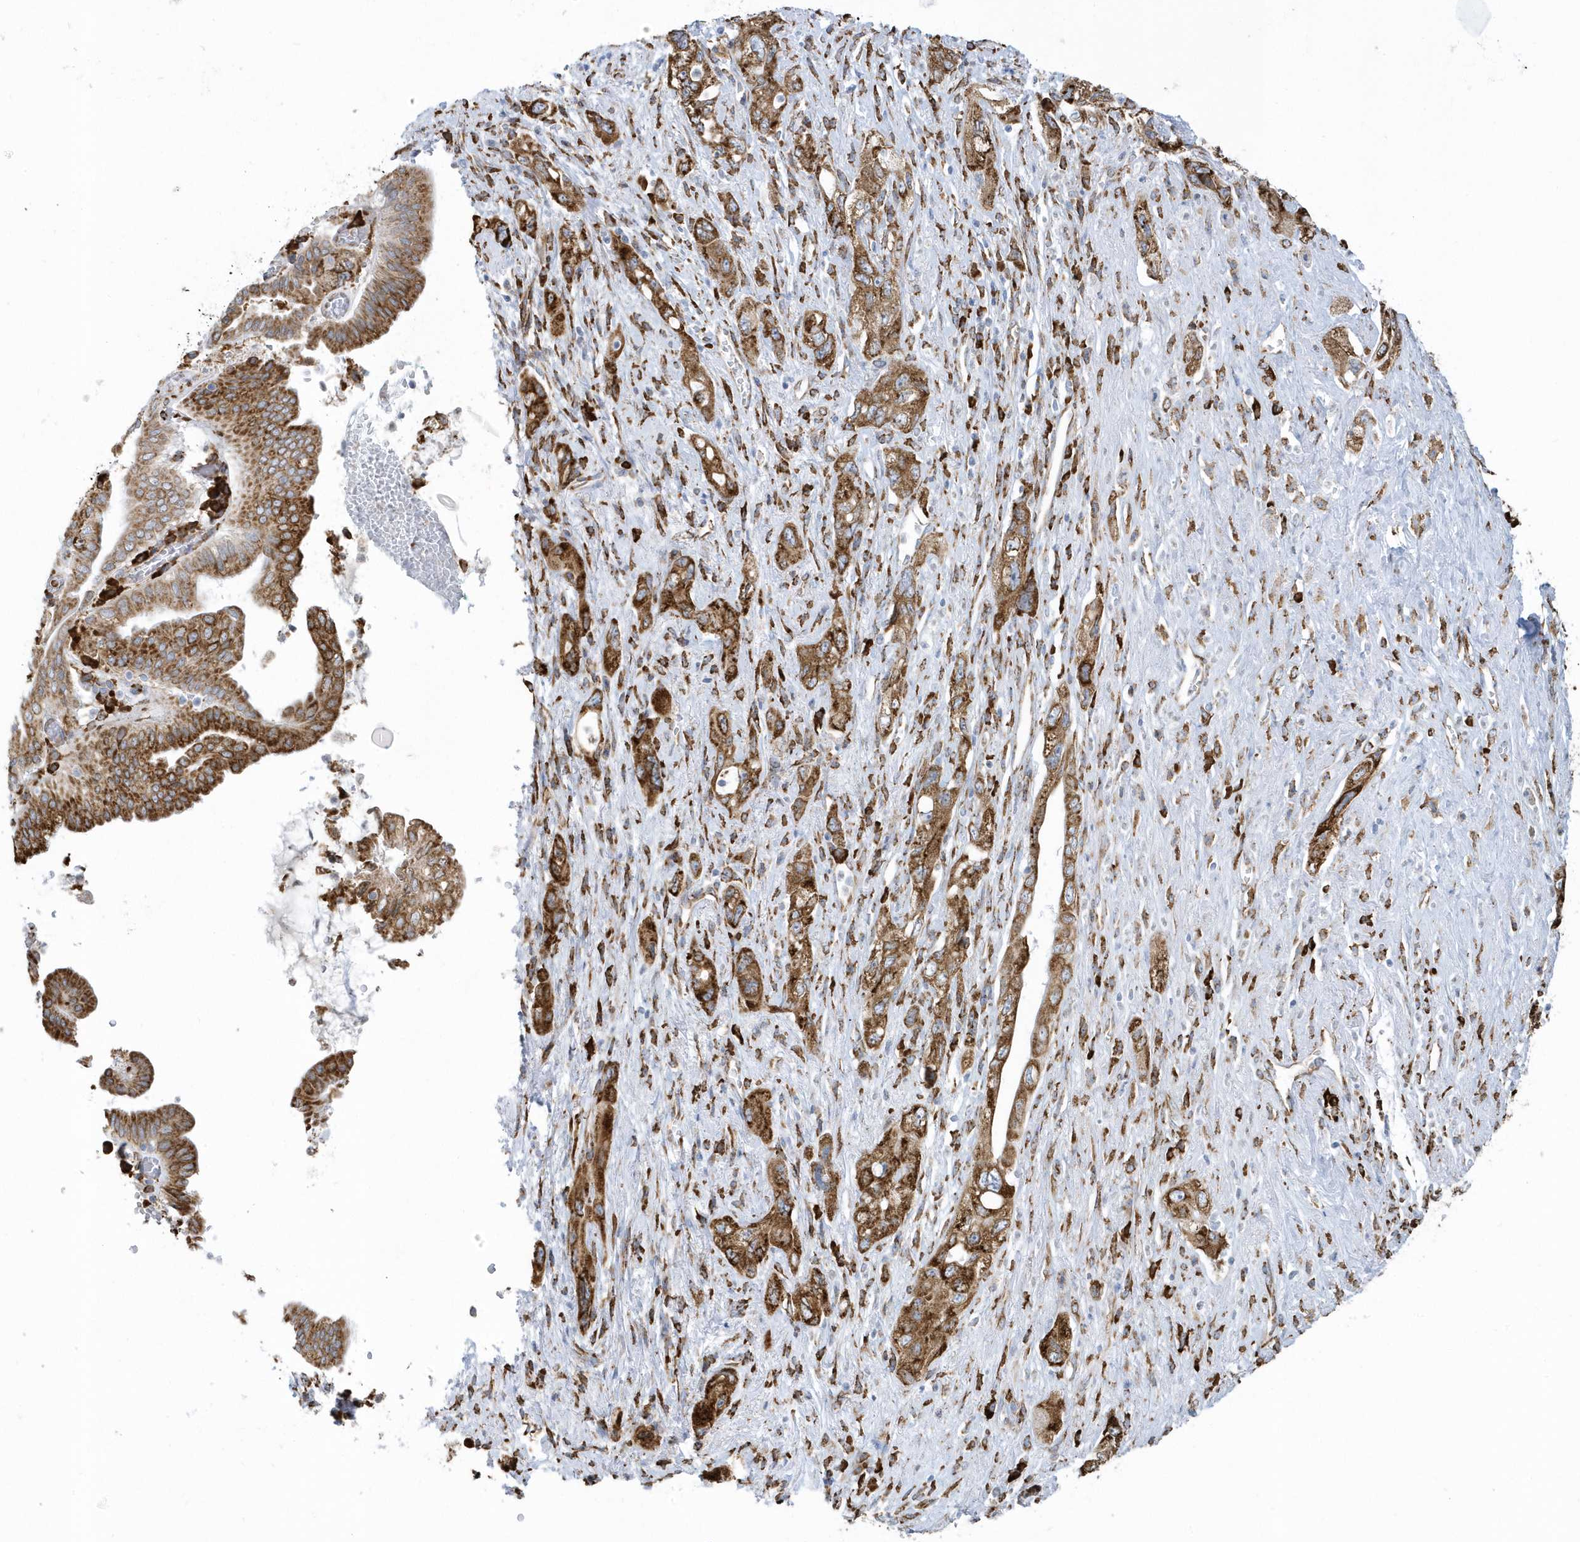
{"staining": {"intensity": "strong", "quantity": ">75%", "location": "cytoplasmic/membranous"}, "tissue": "pancreatic cancer", "cell_type": "Tumor cells", "image_type": "cancer", "snomed": [{"axis": "morphology", "description": "Adenocarcinoma, NOS"}, {"axis": "topography", "description": "Pancreas"}], "caption": "Tumor cells exhibit strong cytoplasmic/membranous positivity in about >75% of cells in pancreatic cancer.", "gene": "DCAF1", "patient": {"sex": "female", "age": 73}}